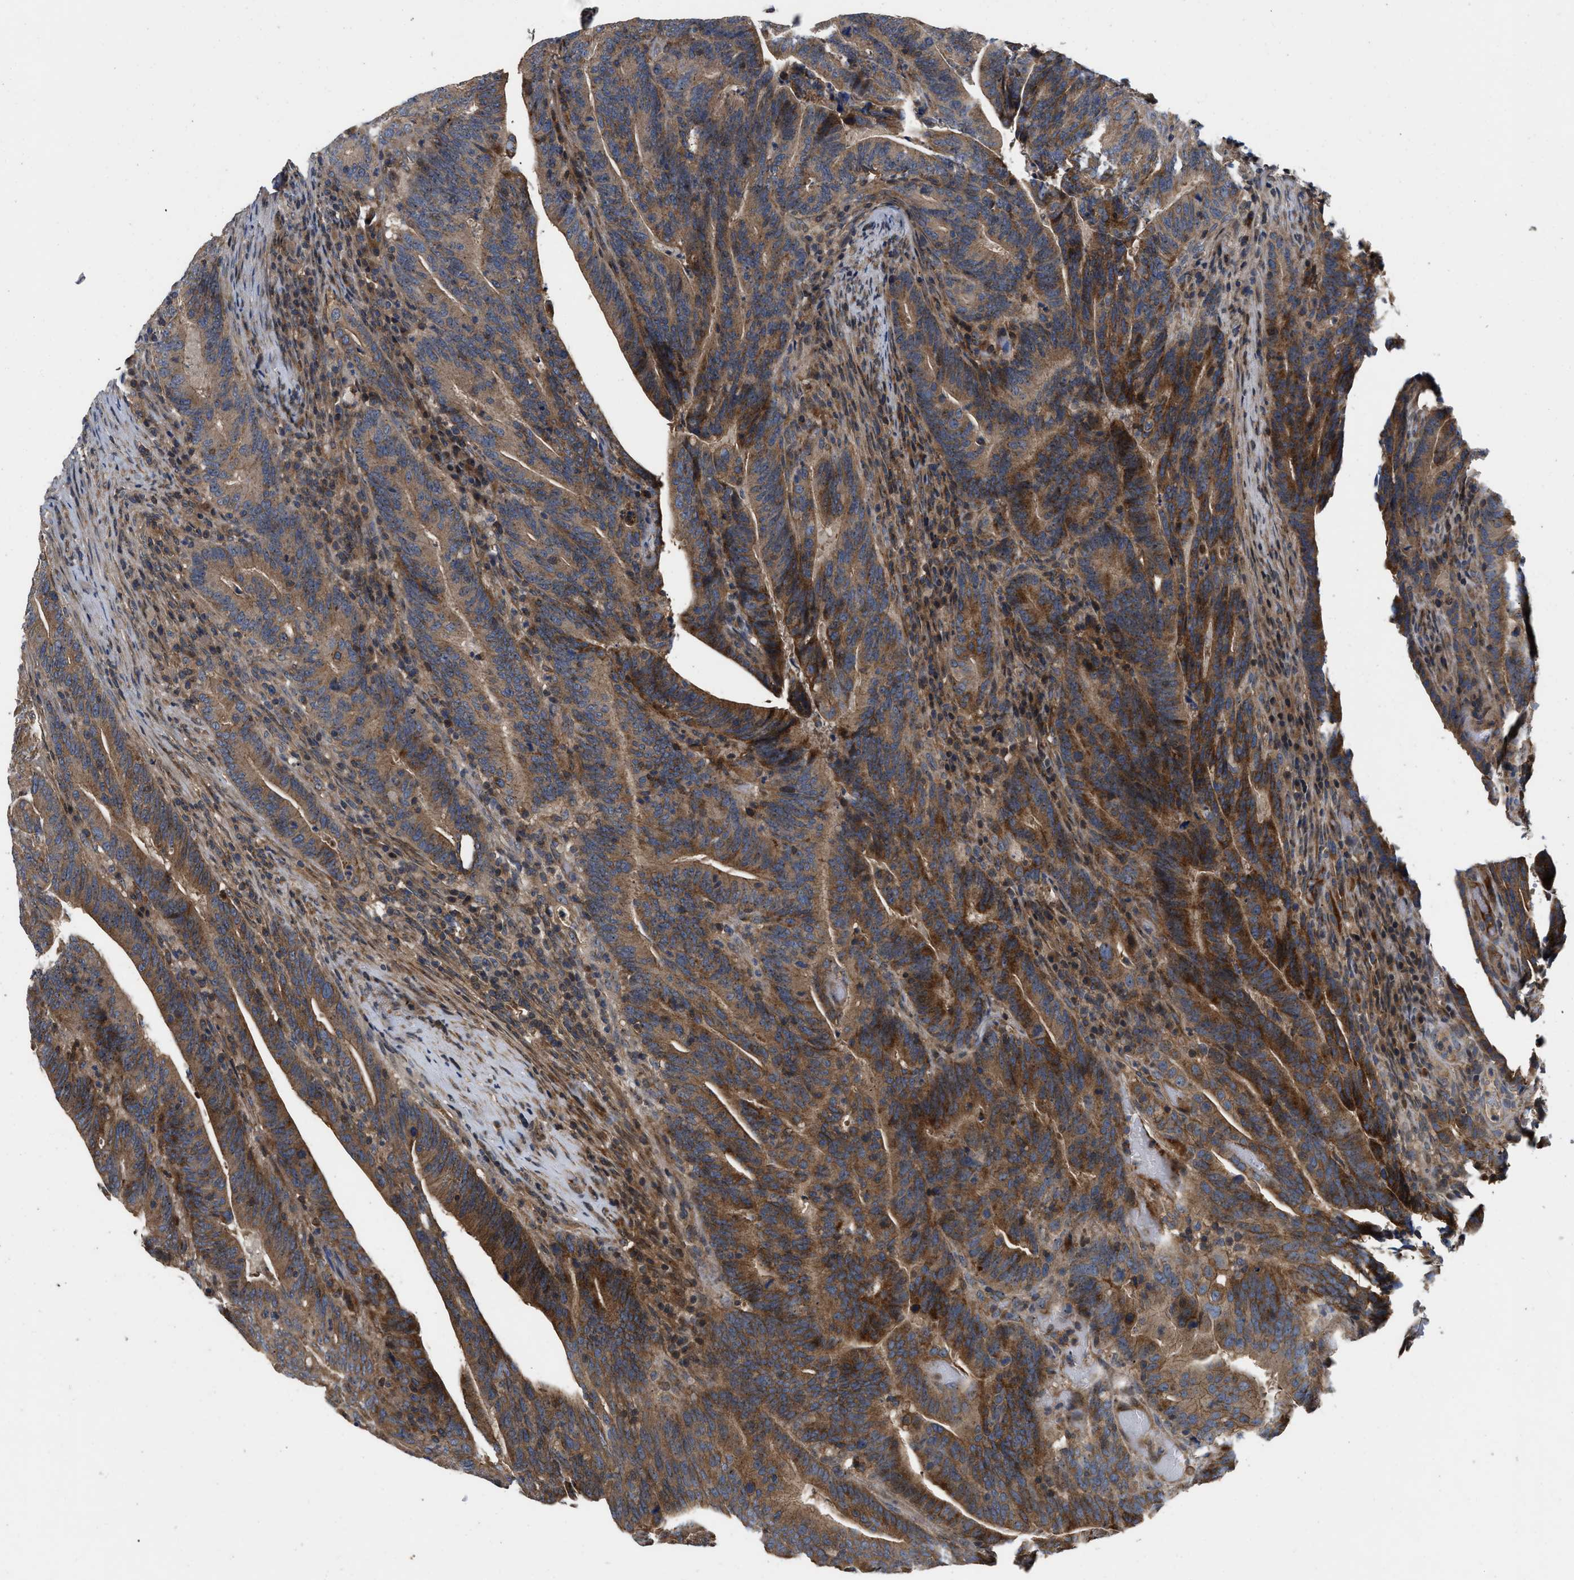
{"staining": {"intensity": "moderate", "quantity": ">75%", "location": "cytoplasmic/membranous"}, "tissue": "colorectal cancer", "cell_type": "Tumor cells", "image_type": "cancer", "snomed": [{"axis": "morphology", "description": "Adenocarcinoma, NOS"}, {"axis": "topography", "description": "Colon"}], "caption": "The micrograph reveals a brown stain indicating the presence of a protein in the cytoplasmic/membranous of tumor cells in adenocarcinoma (colorectal). (DAB IHC with brightfield microscopy, high magnification).", "gene": "PRDM14", "patient": {"sex": "female", "age": 66}}